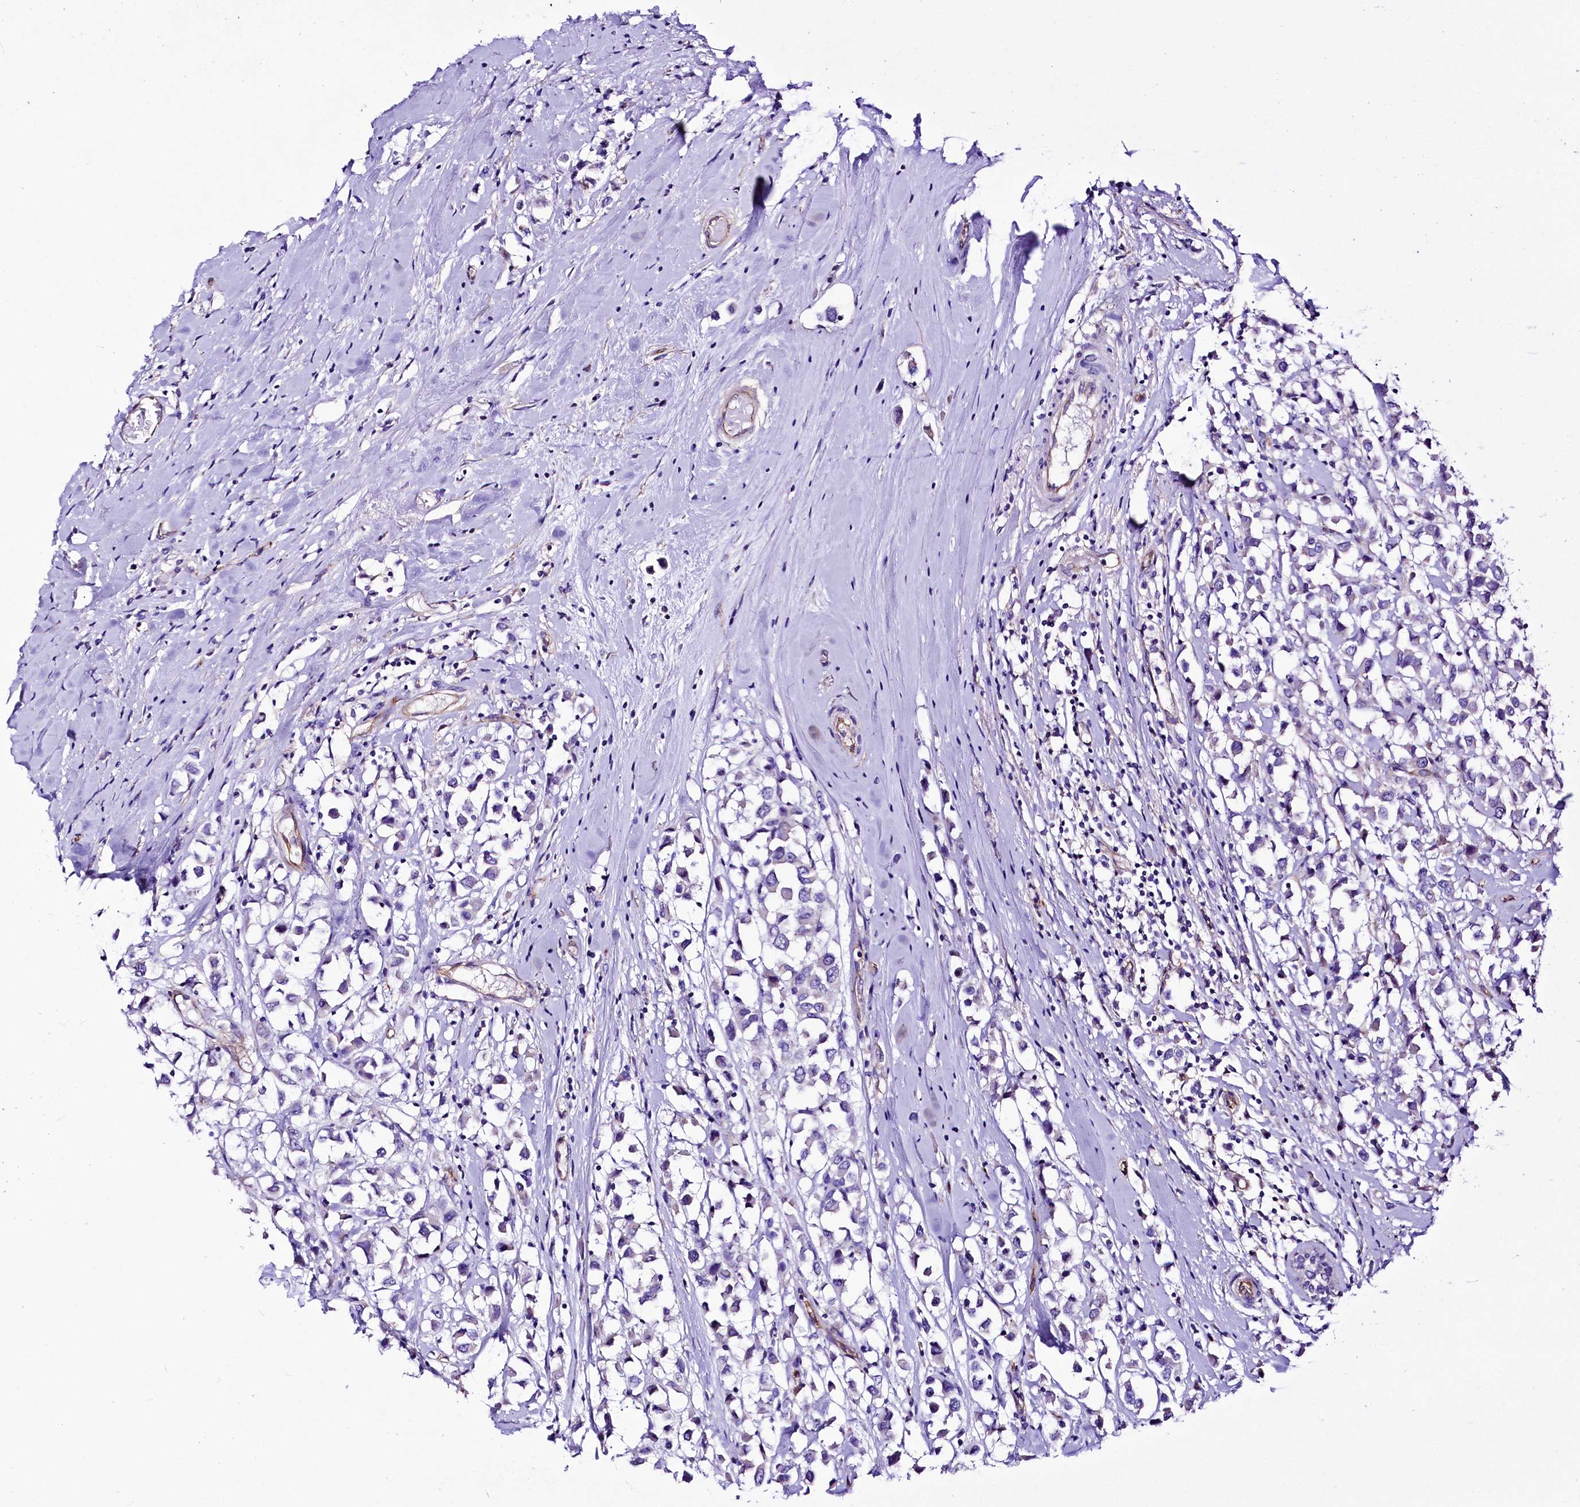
{"staining": {"intensity": "negative", "quantity": "none", "location": "none"}, "tissue": "breast cancer", "cell_type": "Tumor cells", "image_type": "cancer", "snomed": [{"axis": "morphology", "description": "Duct carcinoma"}, {"axis": "topography", "description": "Breast"}], "caption": "Tumor cells show no significant protein expression in infiltrating ductal carcinoma (breast).", "gene": "SLF1", "patient": {"sex": "female", "age": 61}}